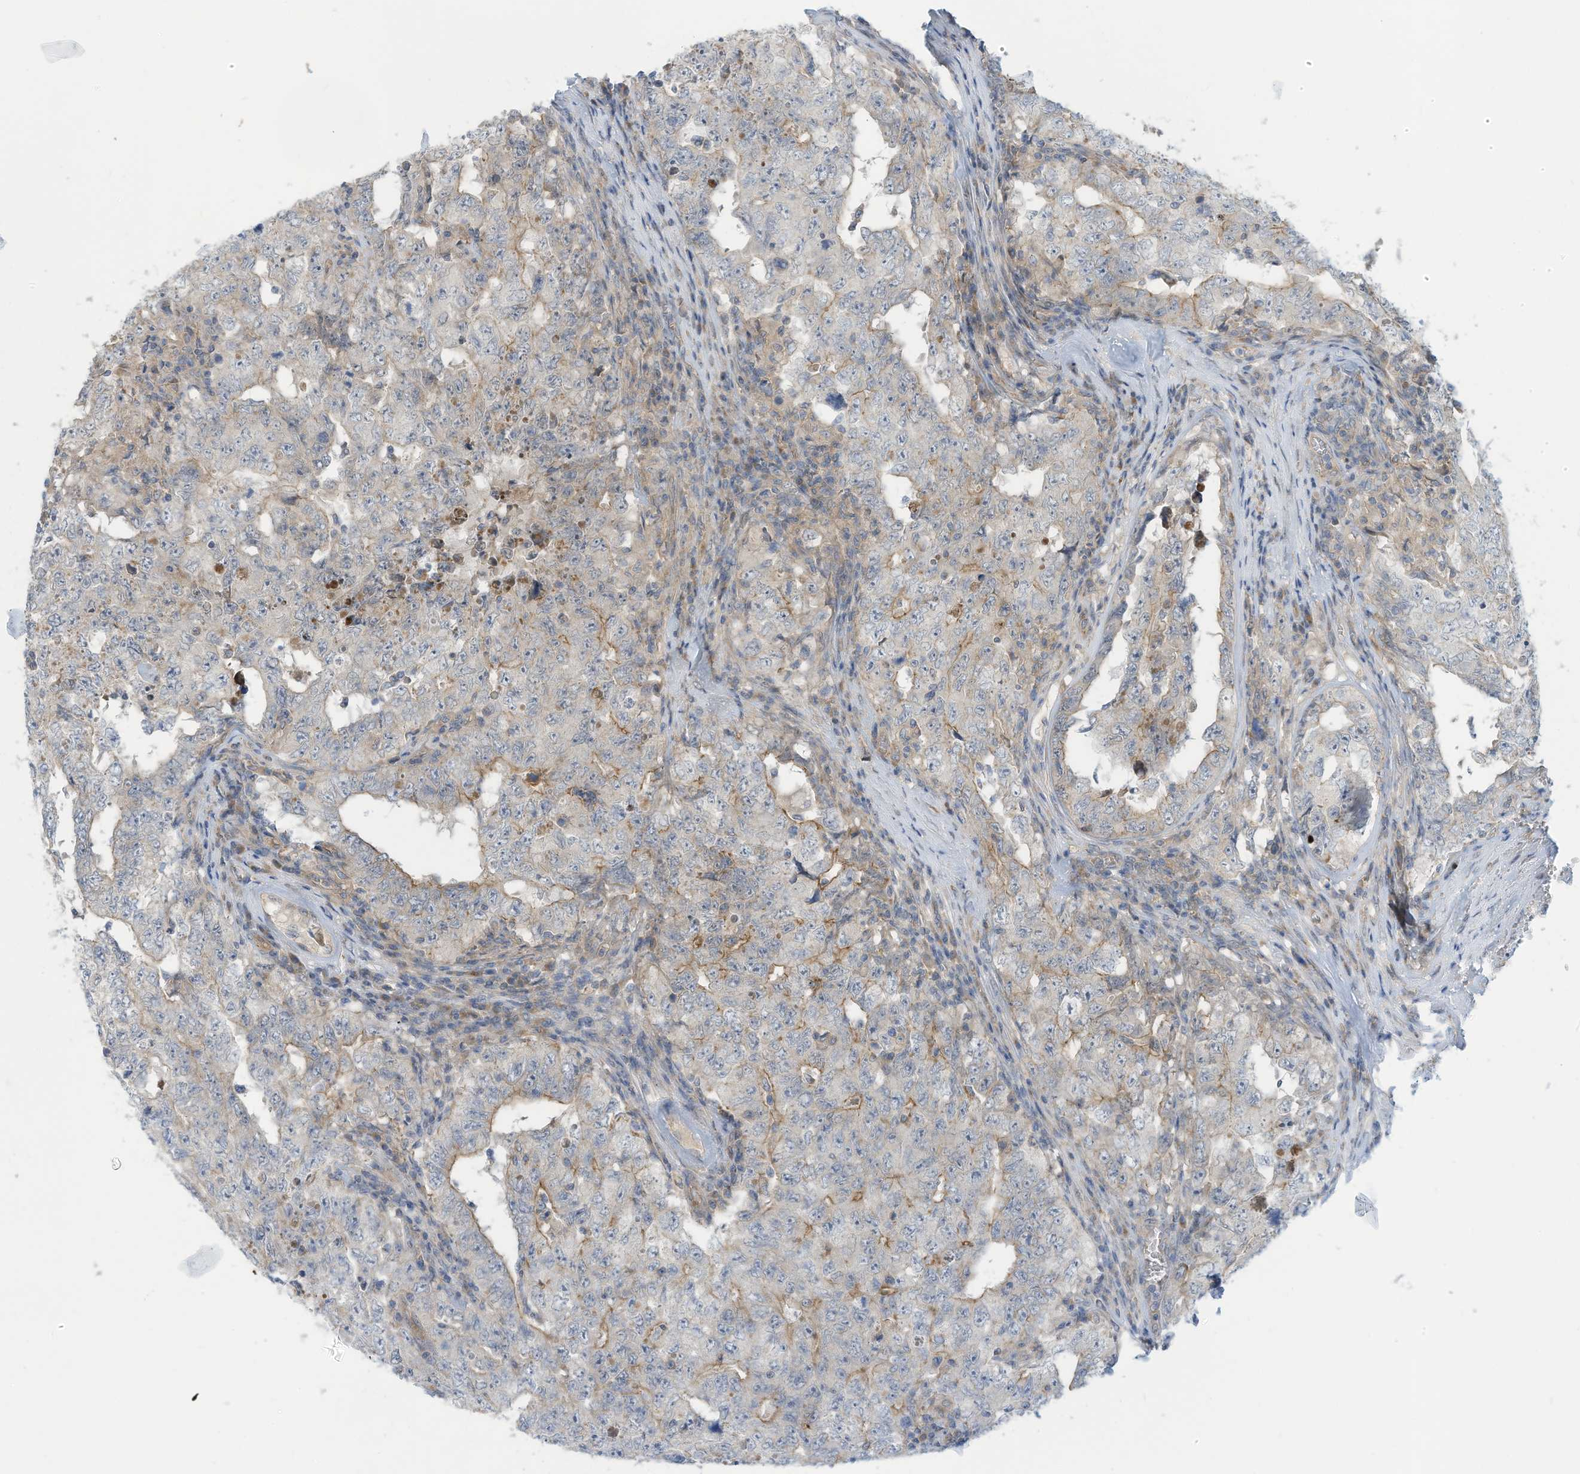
{"staining": {"intensity": "moderate", "quantity": "<25%", "location": "cytoplasmic/membranous"}, "tissue": "testis cancer", "cell_type": "Tumor cells", "image_type": "cancer", "snomed": [{"axis": "morphology", "description": "Carcinoma, Embryonal, NOS"}, {"axis": "topography", "description": "Testis"}], "caption": "Approximately <25% of tumor cells in human testis embryonal carcinoma exhibit moderate cytoplasmic/membranous protein expression as visualized by brown immunohistochemical staining.", "gene": "ADAT2", "patient": {"sex": "male", "age": 26}}